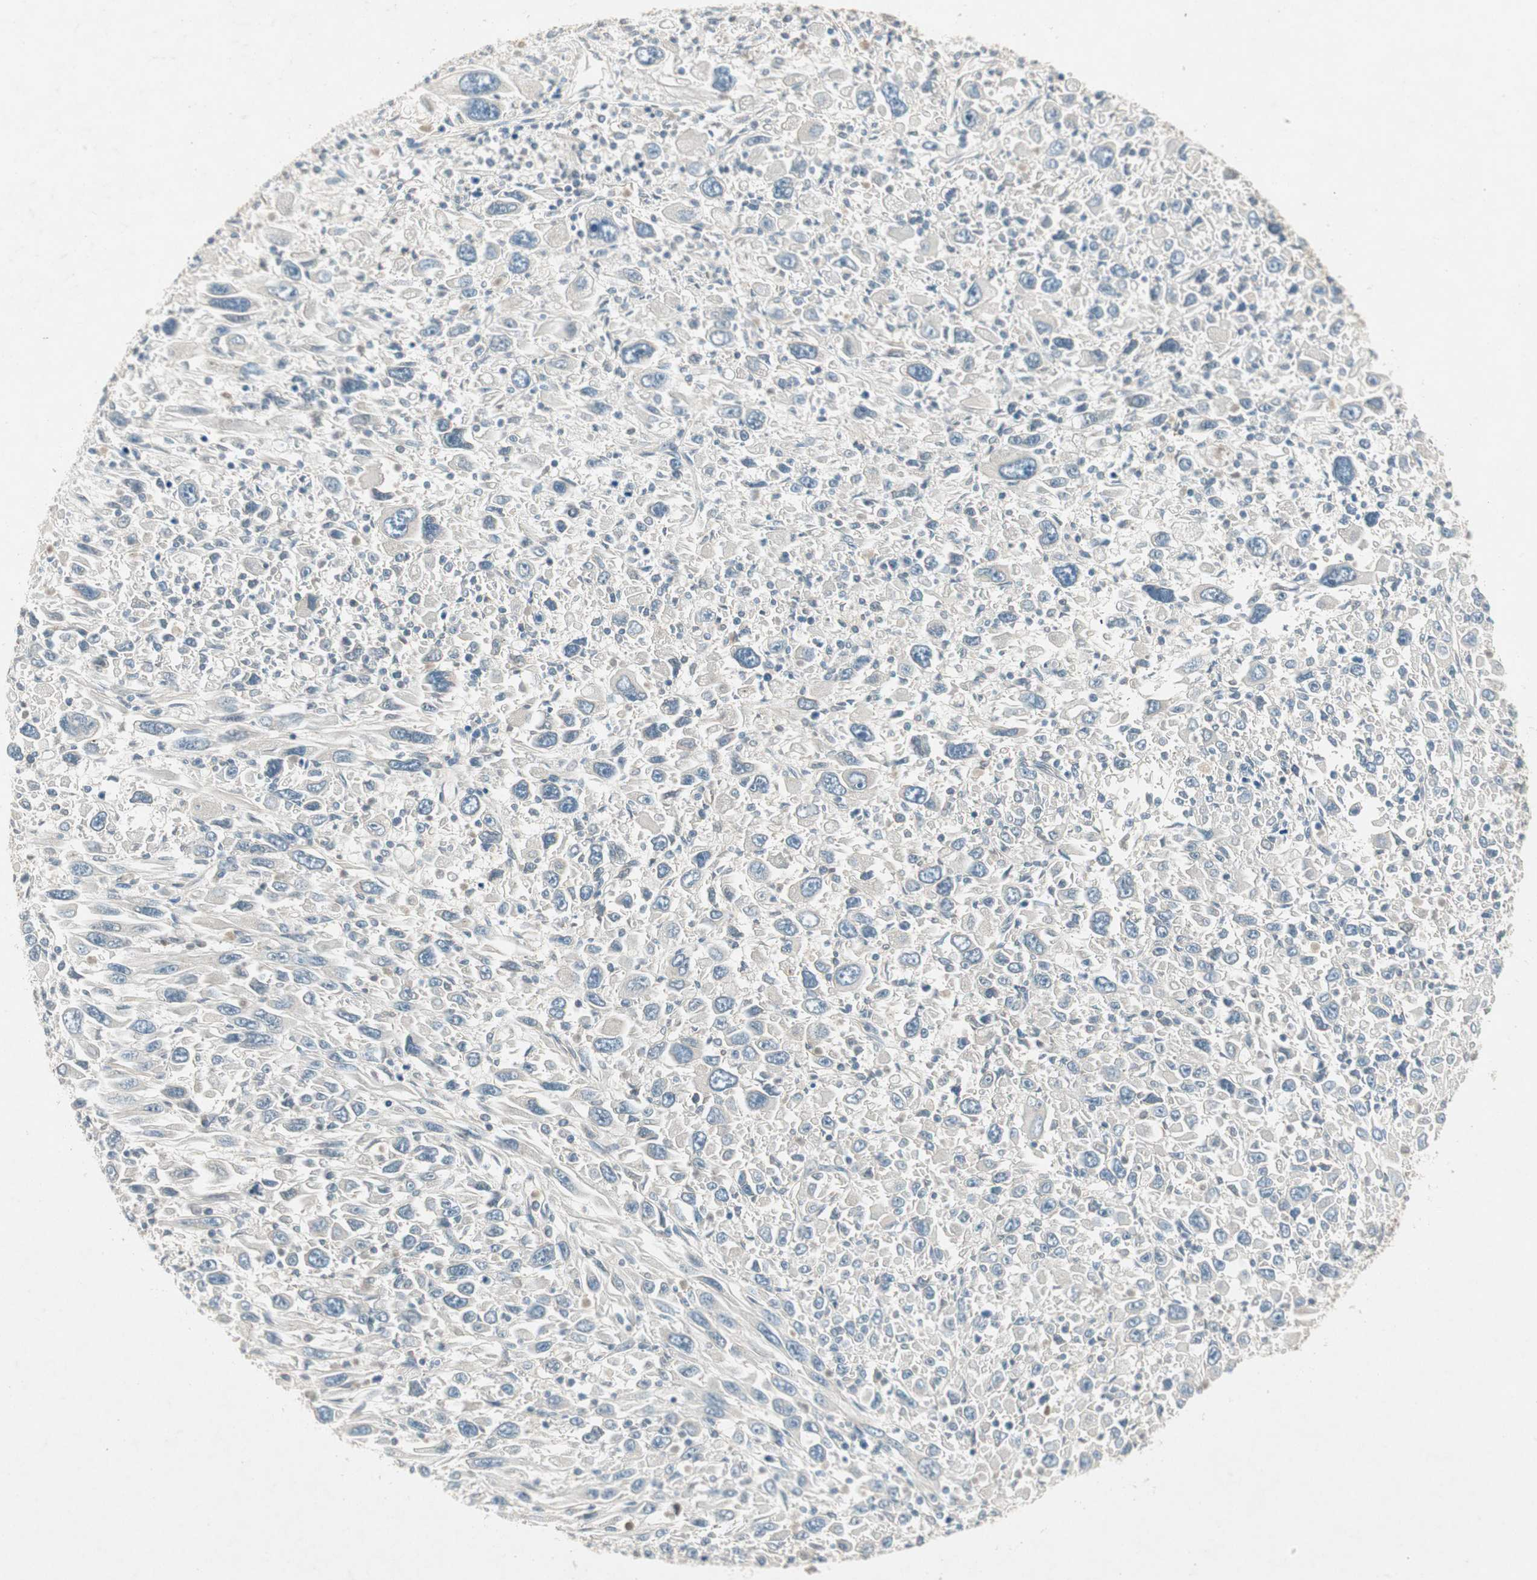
{"staining": {"intensity": "weak", "quantity": ">75%", "location": "cytoplasmic/membranous"}, "tissue": "melanoma", "cell_type": "Tumor cells", "image_type": "cancer", "snomed": [{"axis": "morphology", "description": "Malignant melanoma, Metastatic site"}, {"axis": "topography", "description": "Skin"}], "caption": "Protein expression analysis of malignant melanoma (metastatic site) displays weak cytoplasmic/membranous positivity in about >75% of tumor cells.", "gene": "CHADL", "patient": {"sex": "female", "age": 56}}